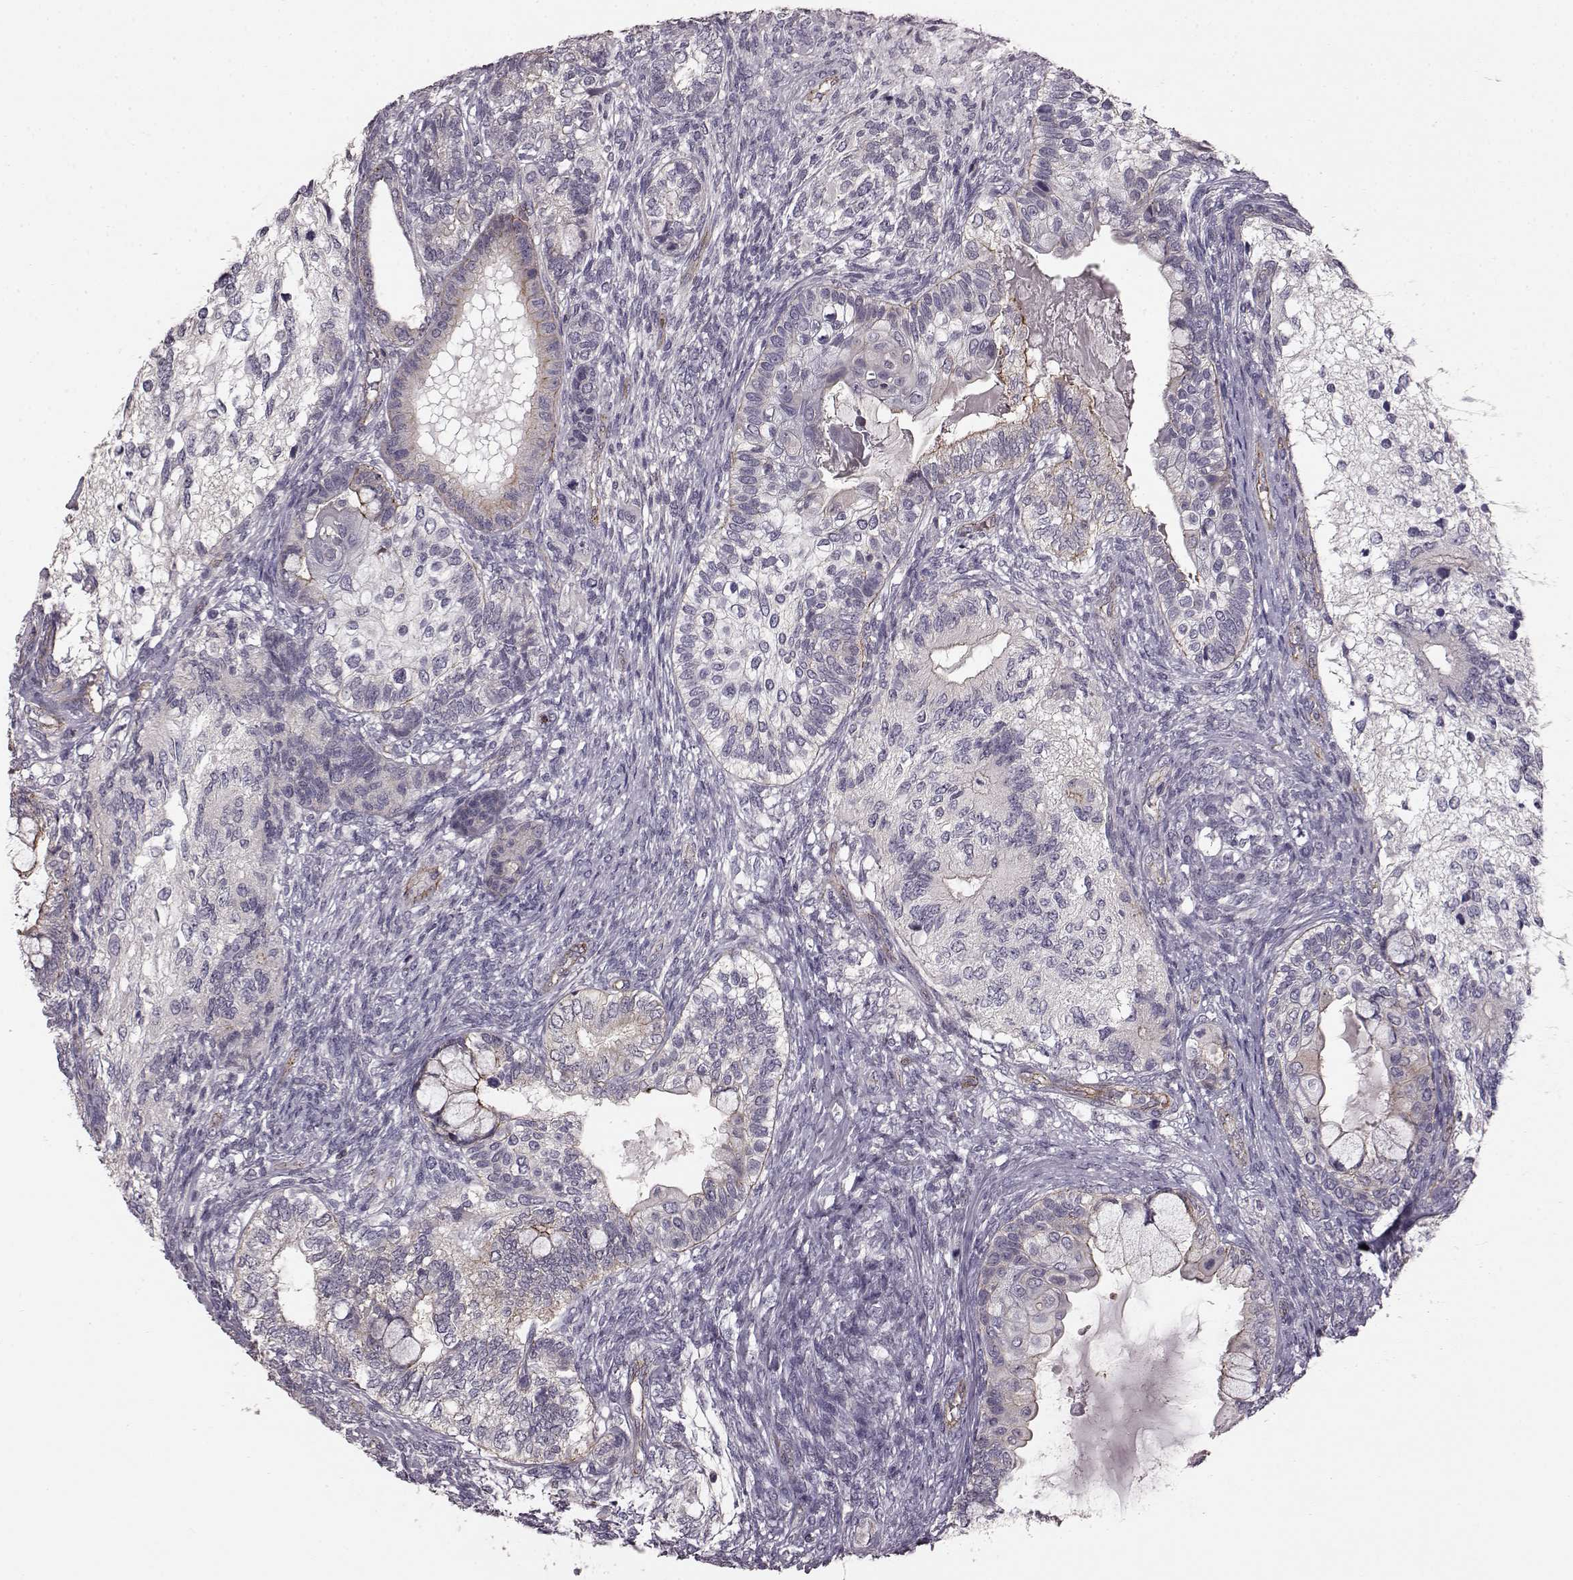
{"staining": {"intensity": "negative", "quantity": "none", "location": "none"}, "tissue": "testis cancer", "cell_type": "Tumor cells", "image_type": "cancer", "snomed": [{"axis": "morphology", "description": "Seminoma, NOS"}, {"axis": "morphology", "description": "Carcinoma, Embryonal, NOS"}, {"axis": "topography", "description": "Testis"}], "caption": "IHC image of neoplastic tissue: human testis cancer (embryonal carcinoma) stained with DAB (3,3'-diaminobenzidine) exhibits no significant protein expression in tumor cells.", "gene": "SLC22A18", "patient": {"sex": "male", "age": 41}}